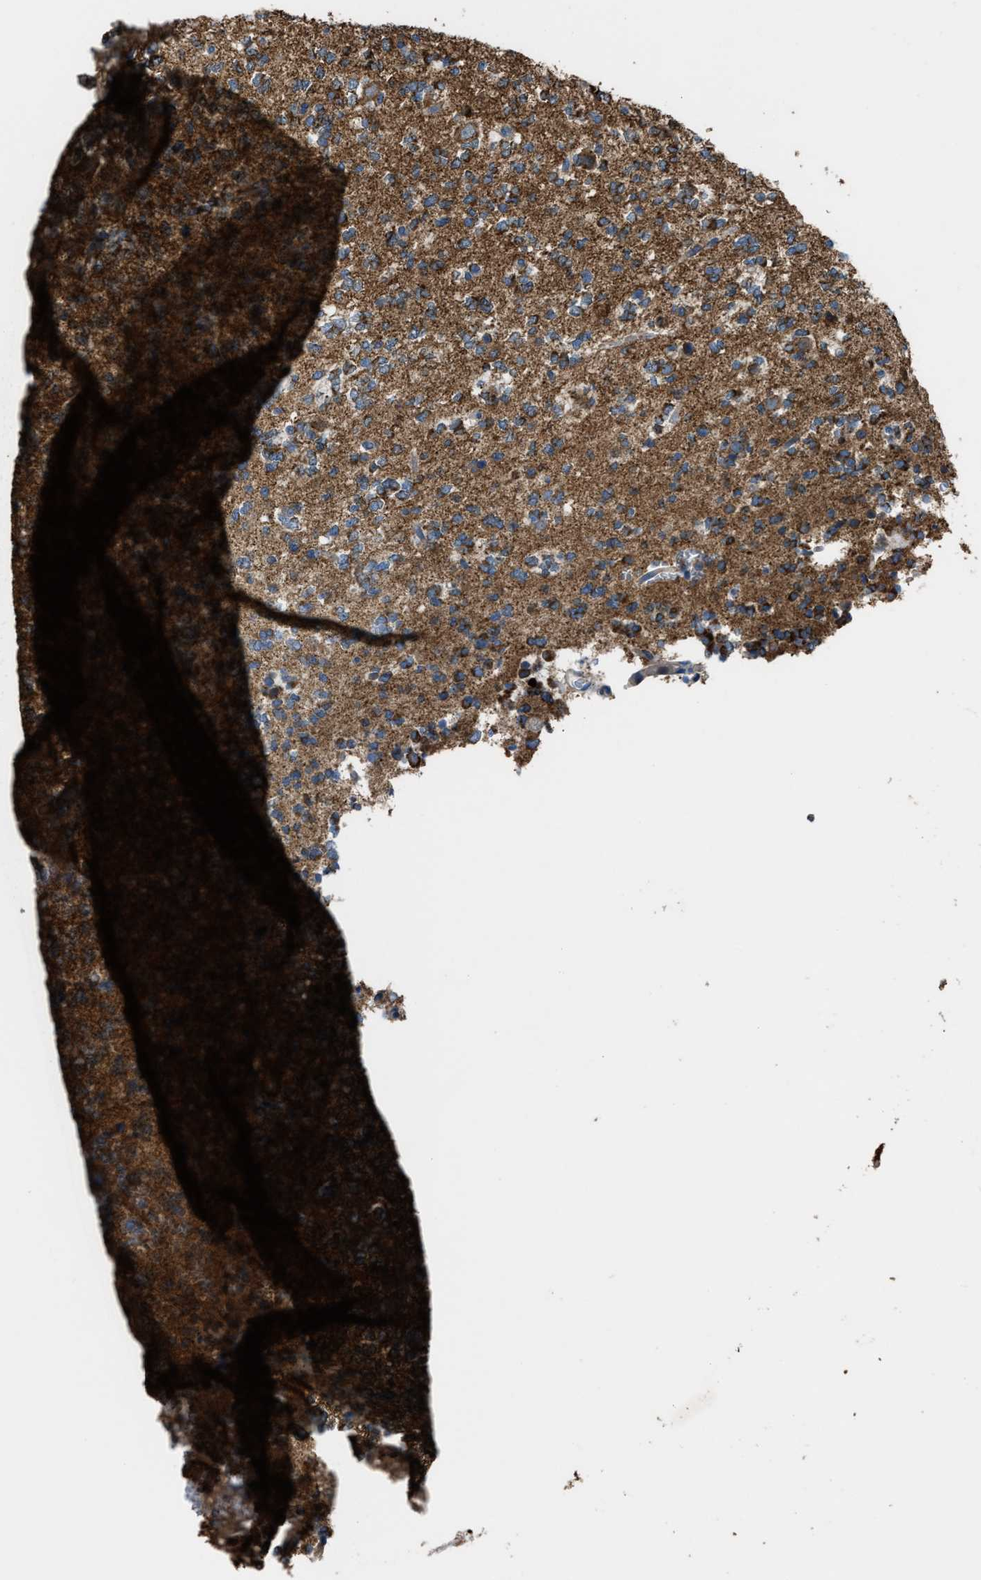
{"staining": {"intensity": "moderate", "quantity": ">75%", "location": "cytoplasmic/membranous"}, "tissue": "glioma", "cell_type": "Tumor cells", "image_type": "cancer", "snomed": [{"axis": "morphology", "description": "Glioma, malignant, Low grade"}, {"axis": "topography", "description": "Brain"}], "caption": "DAB immunohistochemical staining of human glioma shows moderate cytoplasmic/membranous protein expression in approximately >75% of tumor cells.", "gene": "SLC25A11", "patient": {"sex": "male", "age": 38}}